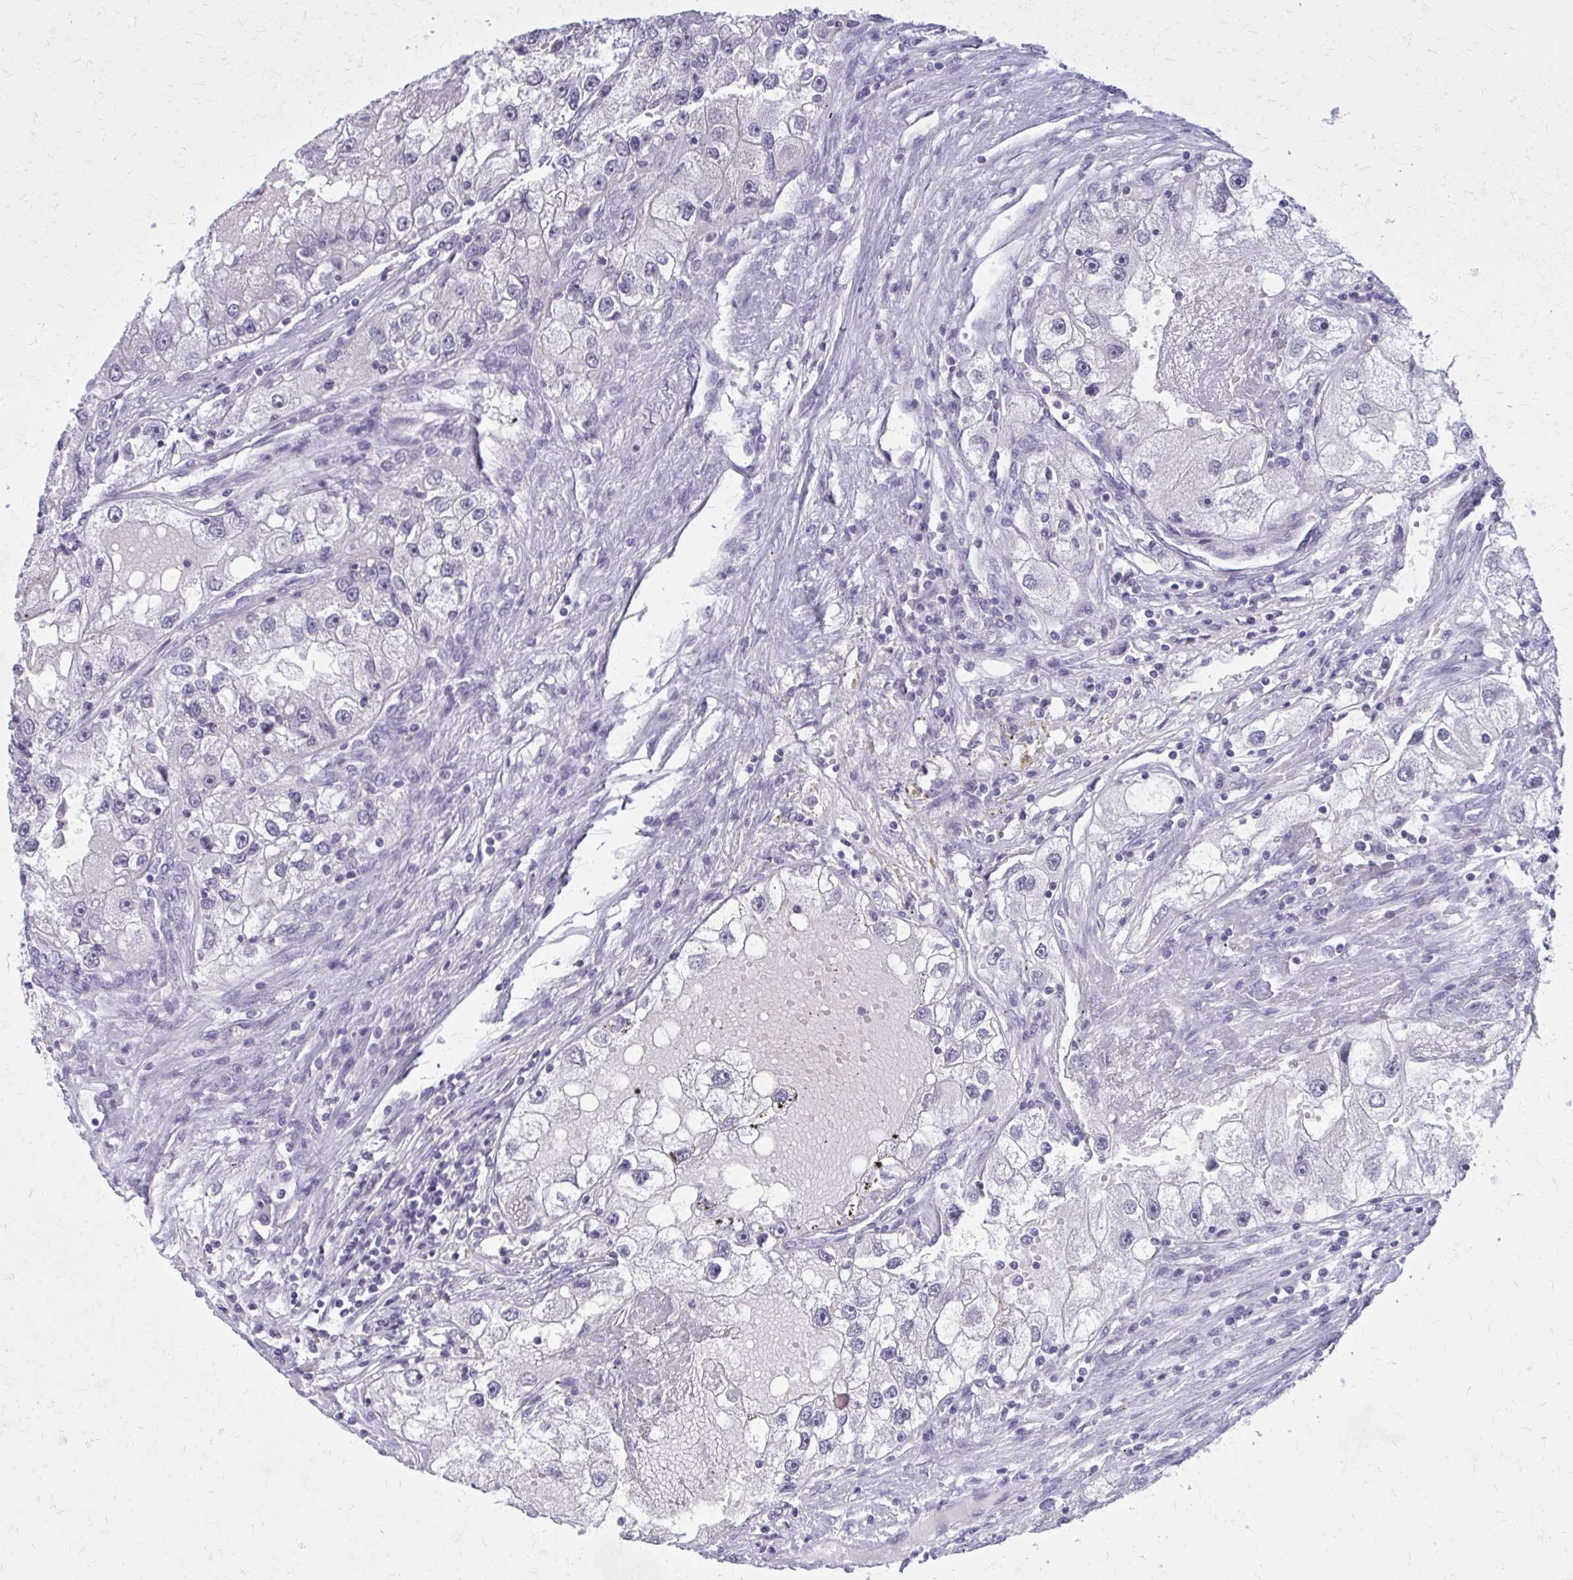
{"staining": {"intensity": "negative", "quantity": "none", "location": "none"}, "tissue": "renal cancer", "cell_type": "Tumor cells", "image_type": "cancer", "snomed": [{"axis": "morphology", "description": "Adenocarcinoma, NOS"}, {"axis": "topography", "description": "Kidney"}], "caption": "An image of human adenocarcinoma (renal) is negative for staining in tumor cells.", "gene": "OR4A47", "patient": {"sex": "male", "age": 63}}